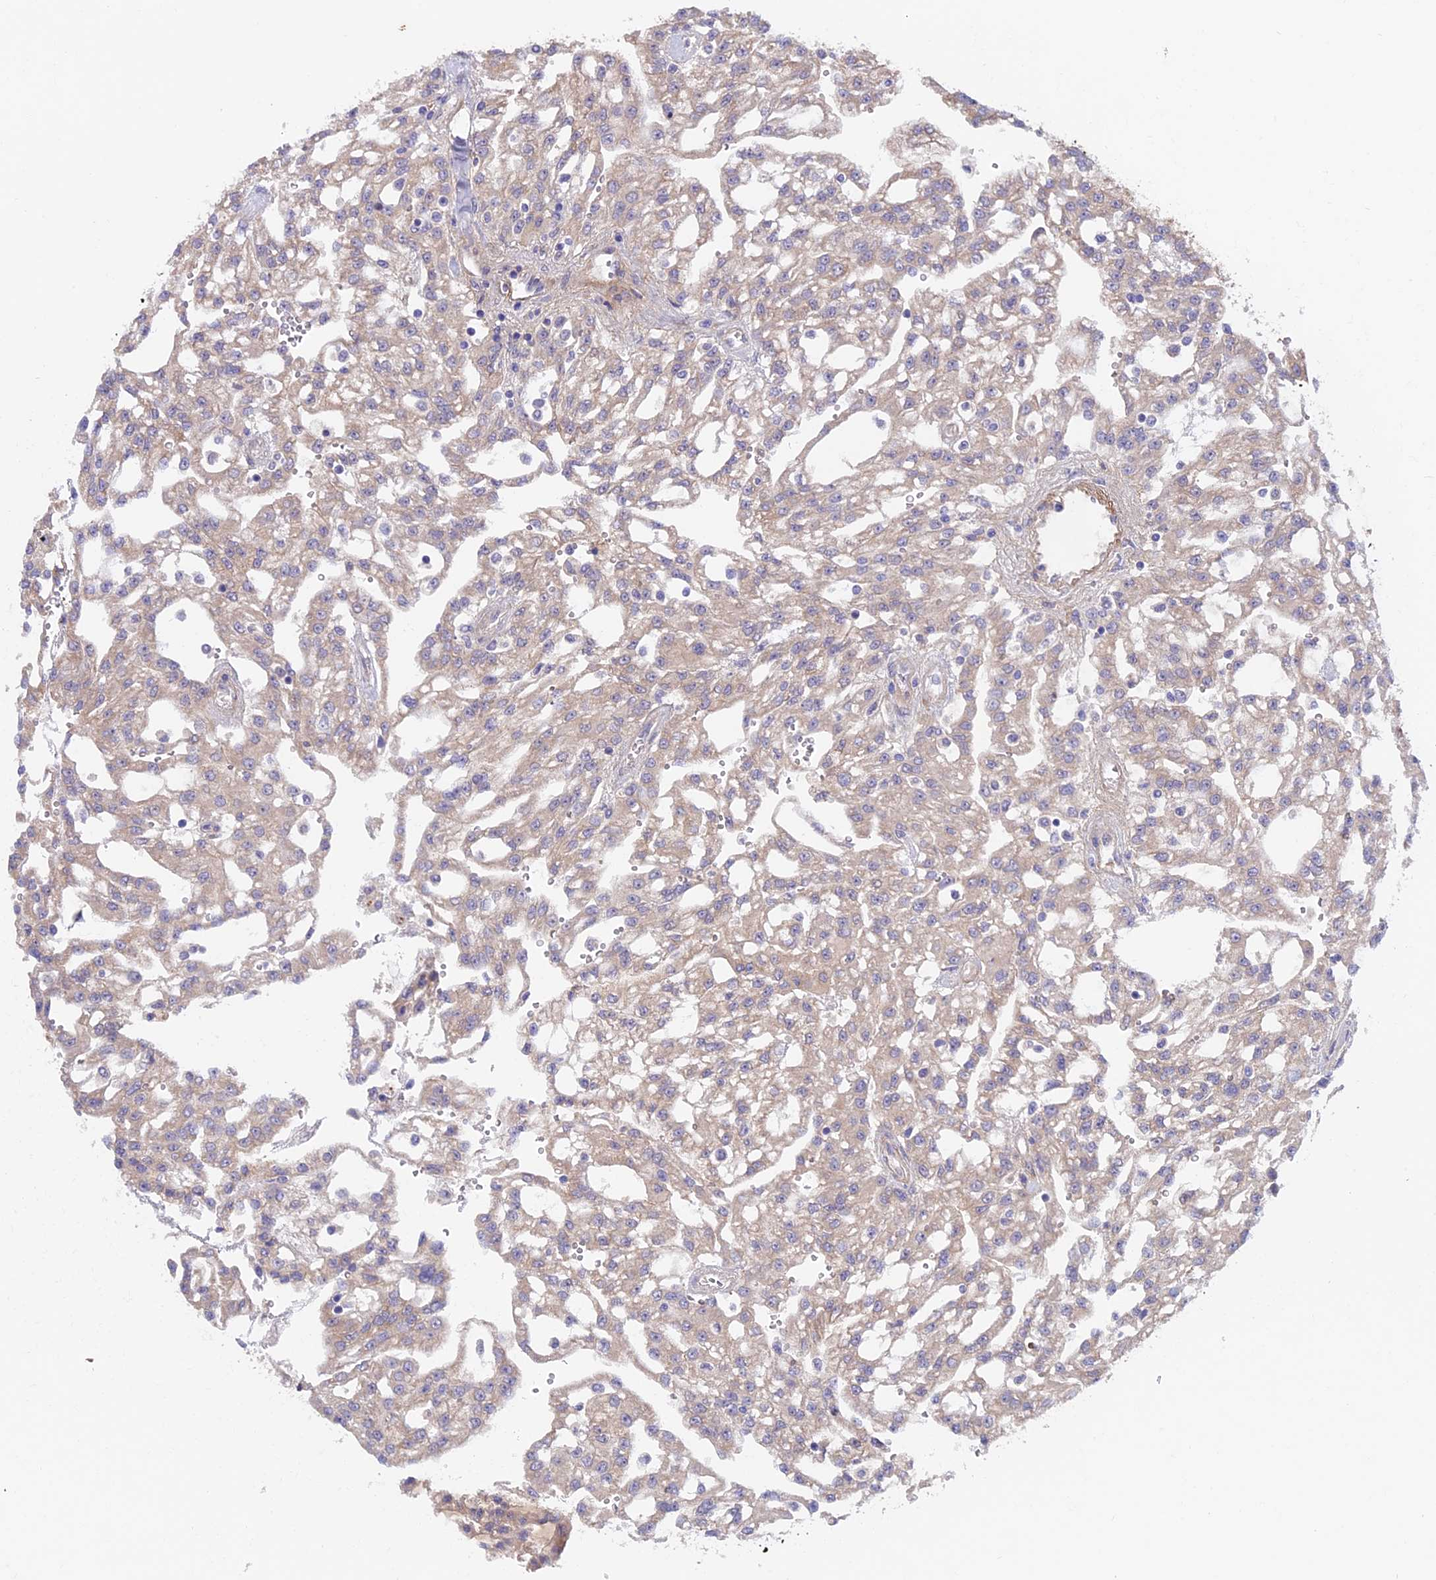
{"staining": {"intensity": "weak", "quantity": "<25%", "location": "cytoplasmic/membranous"}, "tissue": "renal cancer", "cell_type": "Tumor cells", "image_type": "cancer", "snomed": [{"axis": "morphology", "description": "Adenocarcinoma, NOS"}, {"axis": "topography", "description": "Kidney"}], "caption": "Immunohistochemistry micrograph of human renal adenocarcinoma stained for a protein (brown), which reveals no staining in tumor cells.", "gene": "COL4A3", "patient": {"sex": "male", "age": 63}}